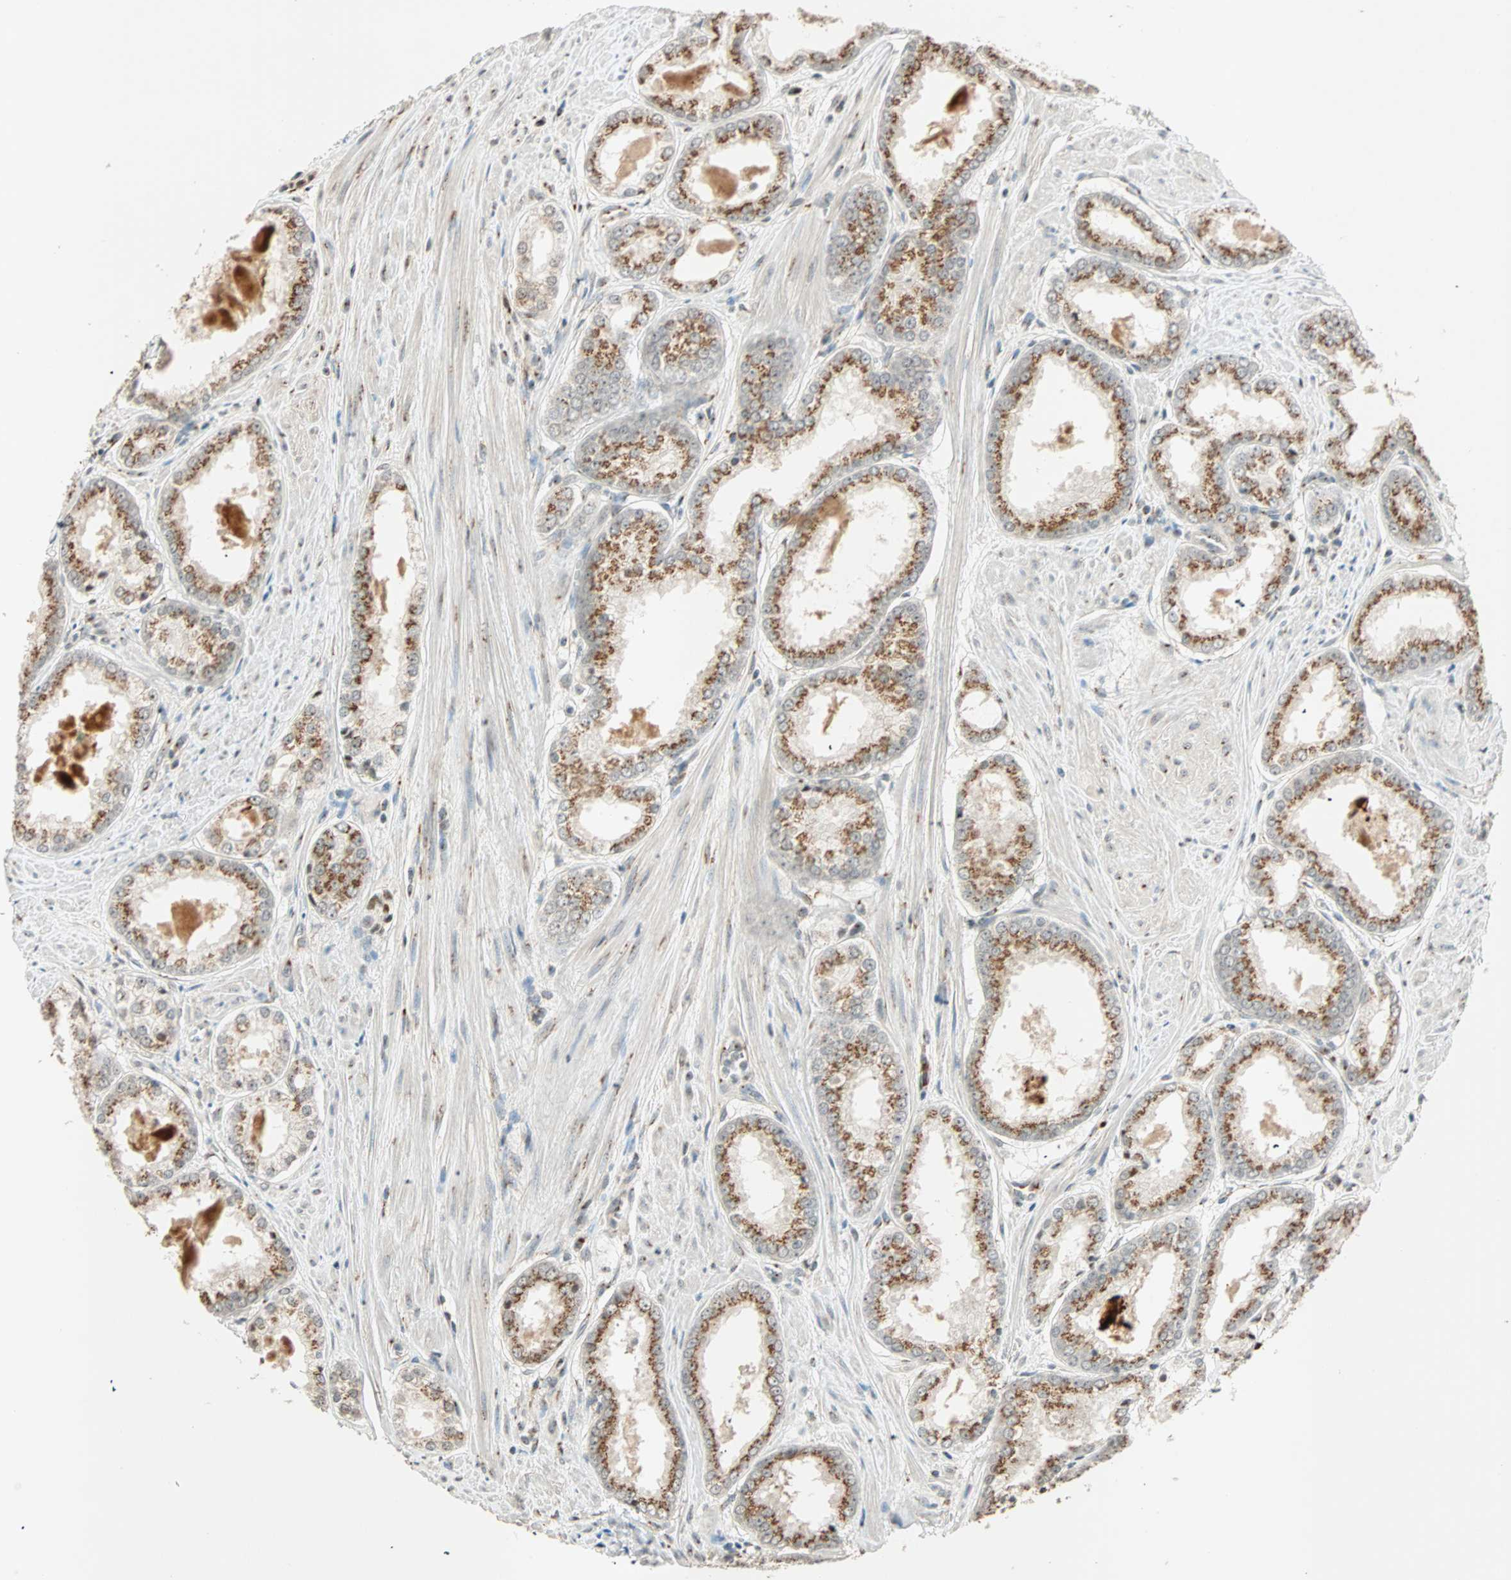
{"staining": {"intensity": "moderate", "quantity": "25%-75%", "location": "cytoplasmic/membranous"}, "tissue": "prostate cancer", "cell_type": "Tumor cells", "image_type": "cancer", "snomed": [{"axis": "morphology", "description": "Adenocarcinoma, Low grade"}, {"axis": "topography", "description": "Prostate"}], "caption": "Tumor cells exhibit moderate cytoplasmic/membranous expression in approximately 25%-75% of cells in prostate cancer (low-grade adenocarcinoma).", "gene": "PRDM2", "patient": {"sex": "male", "age": 64}}